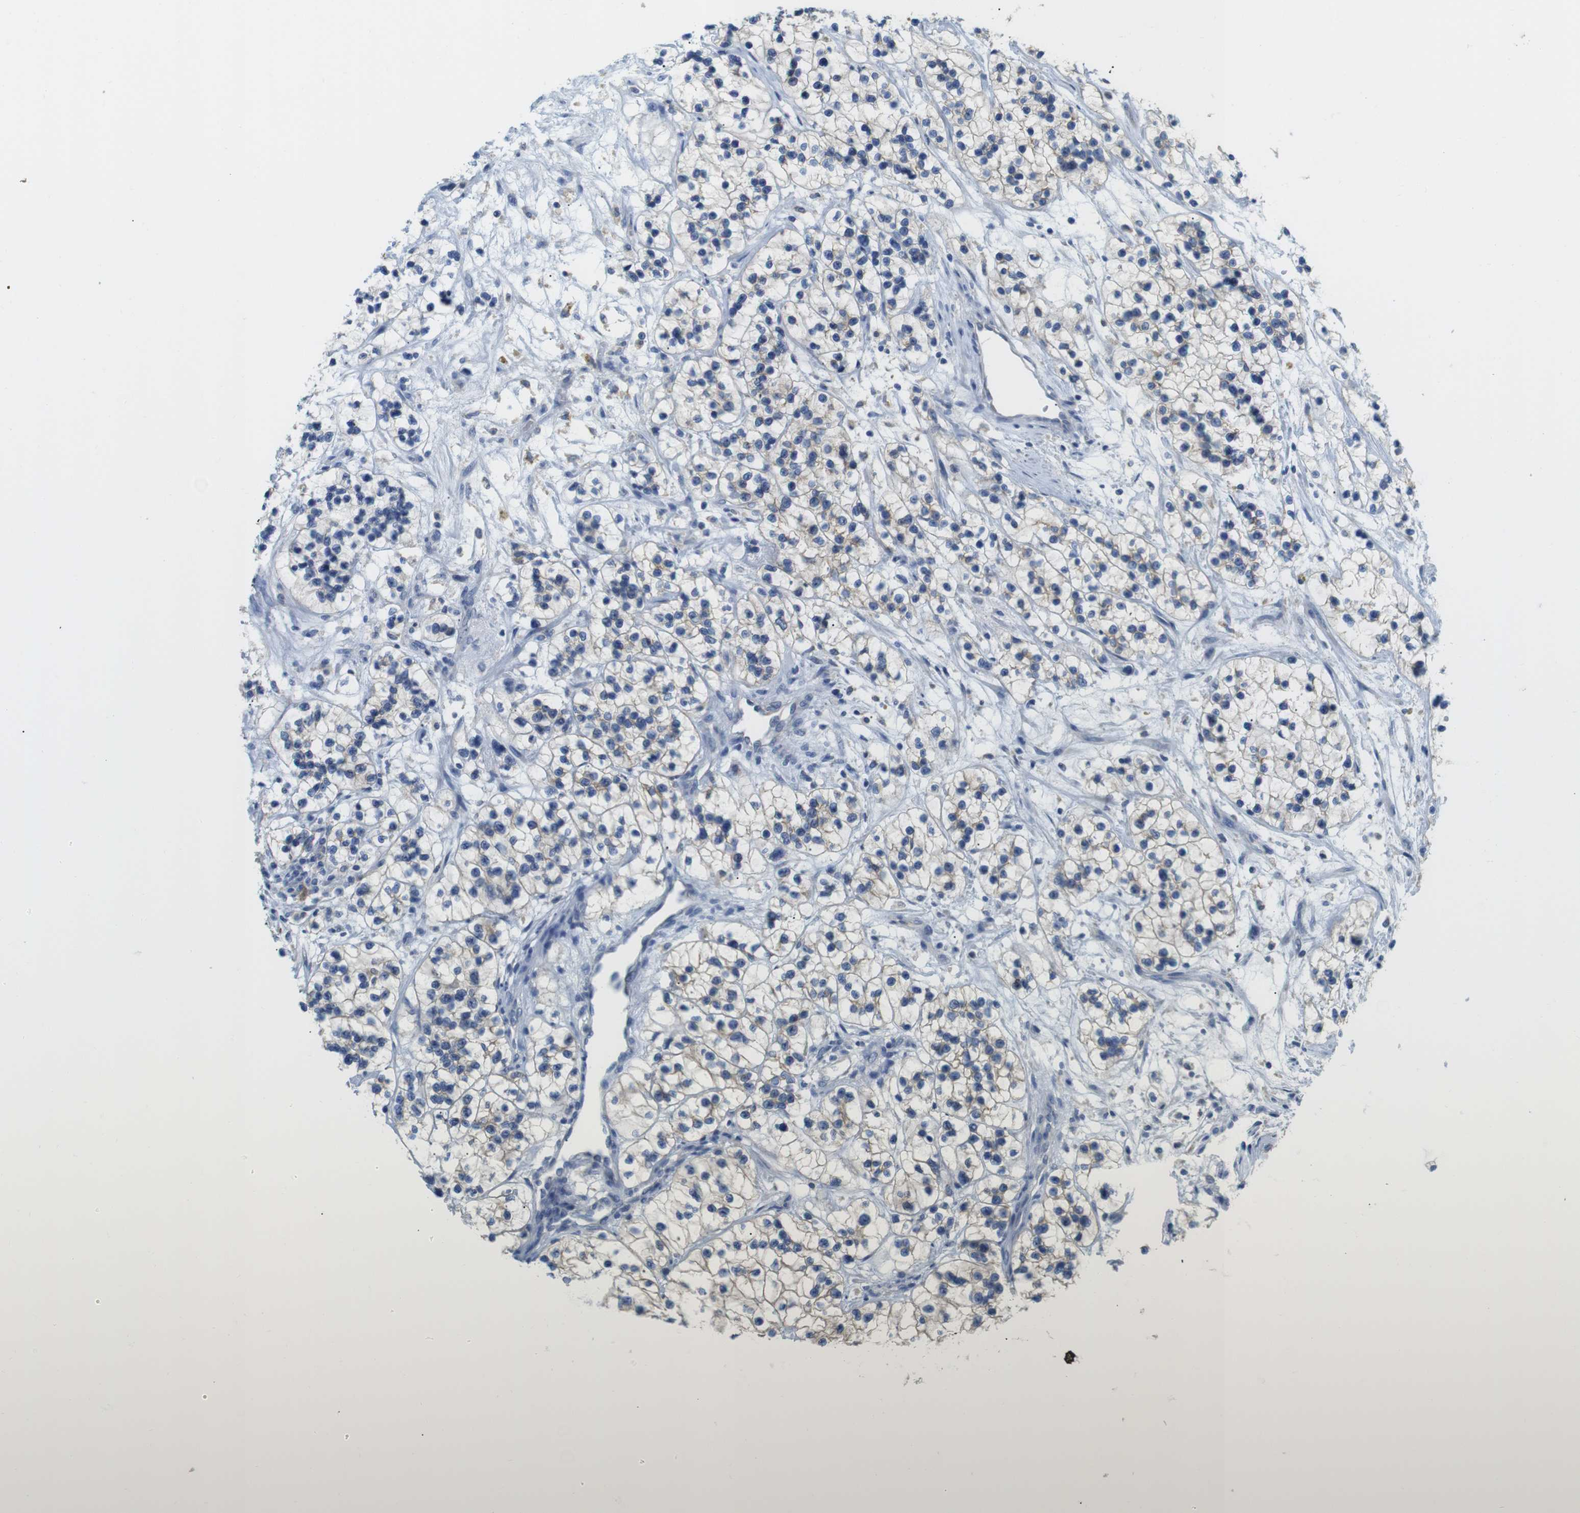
{"staining": {"intensity": "negative", "quantity": "none", "location": "none"}, "tissue": "renal cancer", "cell_type": "Tumor cells", "image_type": "cancer", "snomed": [{"axis": "morphology", "description": "Adenocarcinoma, NOS"}, {"axis": "topography", "description": "Kidney"}], "caption": "Immunohistochemistry (IHC) histopathology image of neoplastic tissue: renal cancer (adenocarcinoma) stained with DAB (3,3'-diaminobenzidine) displays no significant protein positivity in tumor cells. (DAB (3,3'-diaminobenzidine) IHC with hematoxylin counter stain).", "gene": "NEBL", "patient": {"sex": "female", "age": 57}}